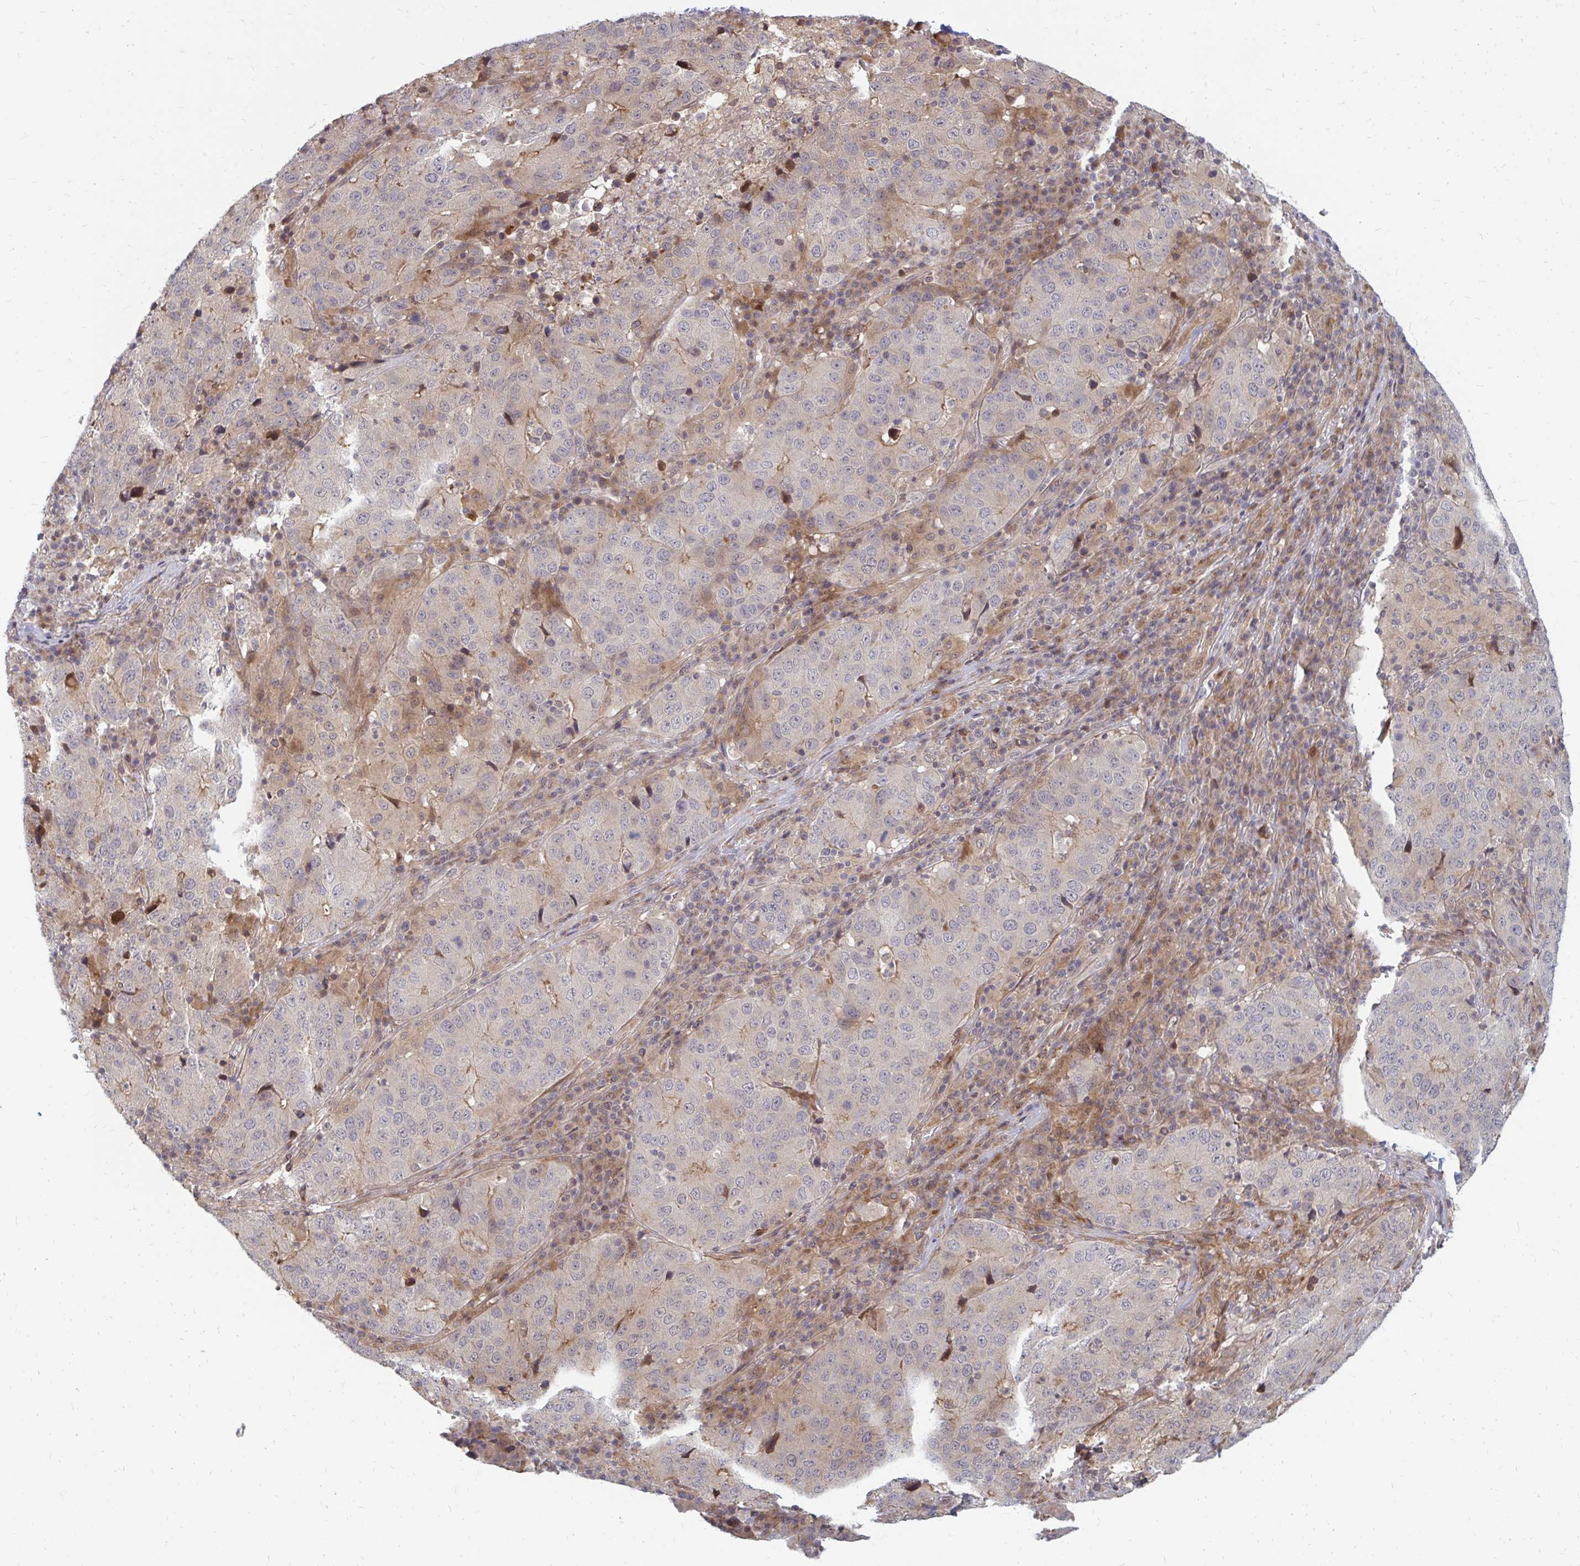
{"staining": {"intensity": "negative", "quantity": "none", "location": "none"}, "tissue": "stomach cancer", "cell_type": "Tumor cells", "image_type": "cancer", "snomed": [{"axis": "morphology", "description": "Adenocarcinoma, NOS"}, {"axis": "topography", "description": "Stomach"}], "caption": "Immunohistochemistry of human stomach cancer displays no positivity in tumor cells.", "gene": "ZNF285", "patient": {"sex": "male", "age": 71}}